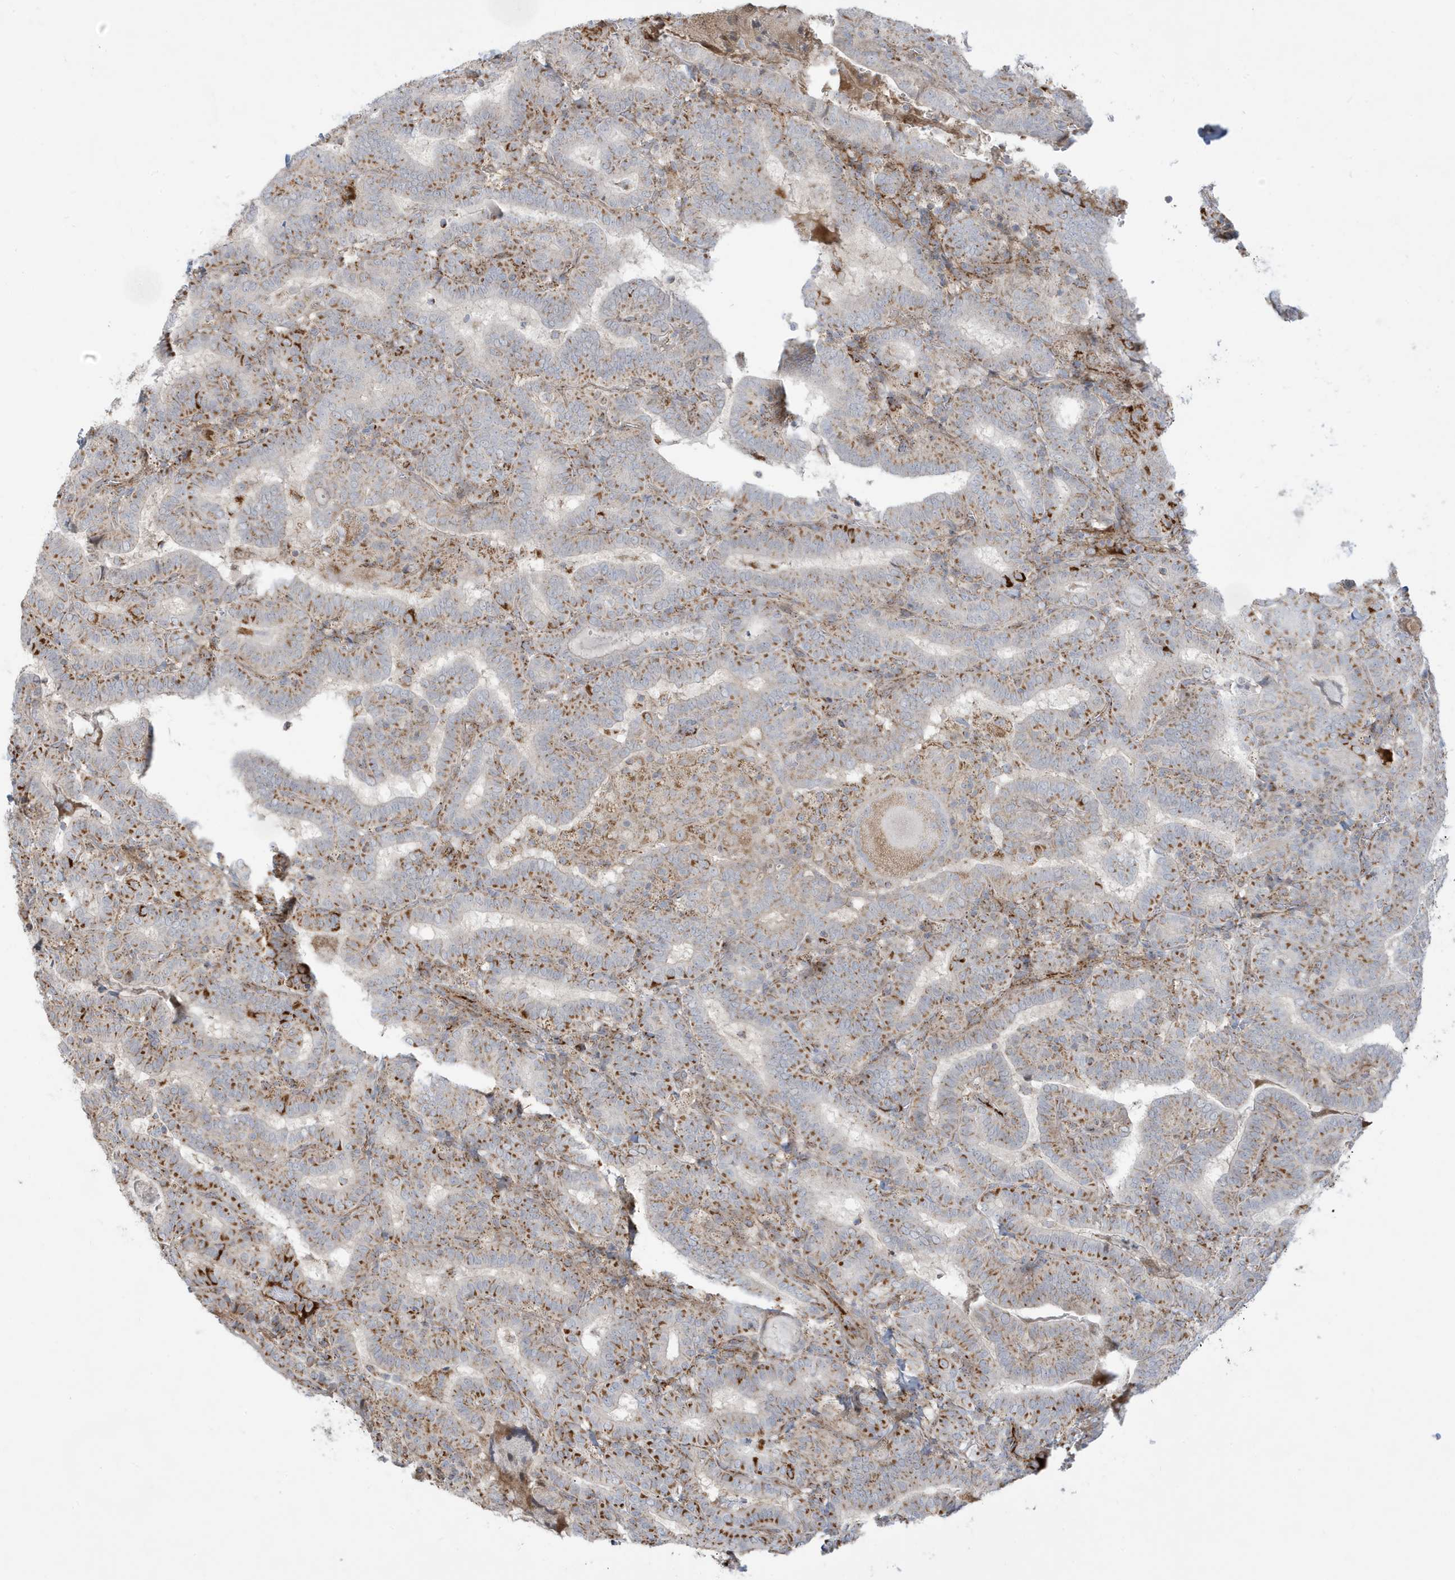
{"staining": {"intensity": "moderate", "quantity": ">75%", "location": "cytoplasmic/membranous"}, "tissue": "thyroid cancer", "cell_type": "Tumor cells", "image_type": "cancer", "snomed": [{"axis": "morphology", "description": "Papillary adenocarcinoma, NOS"}, {"axis": "topography", "description": "Thyroid gland"}], "caption": "Tumor cells show moderate cytoplasmic/membranous expression in approximately >75% of cells in thyroid cancer (papillary adenocarcinoma).", "gene": "IFT57", "patient": {"sex": "female", "age": 72}}